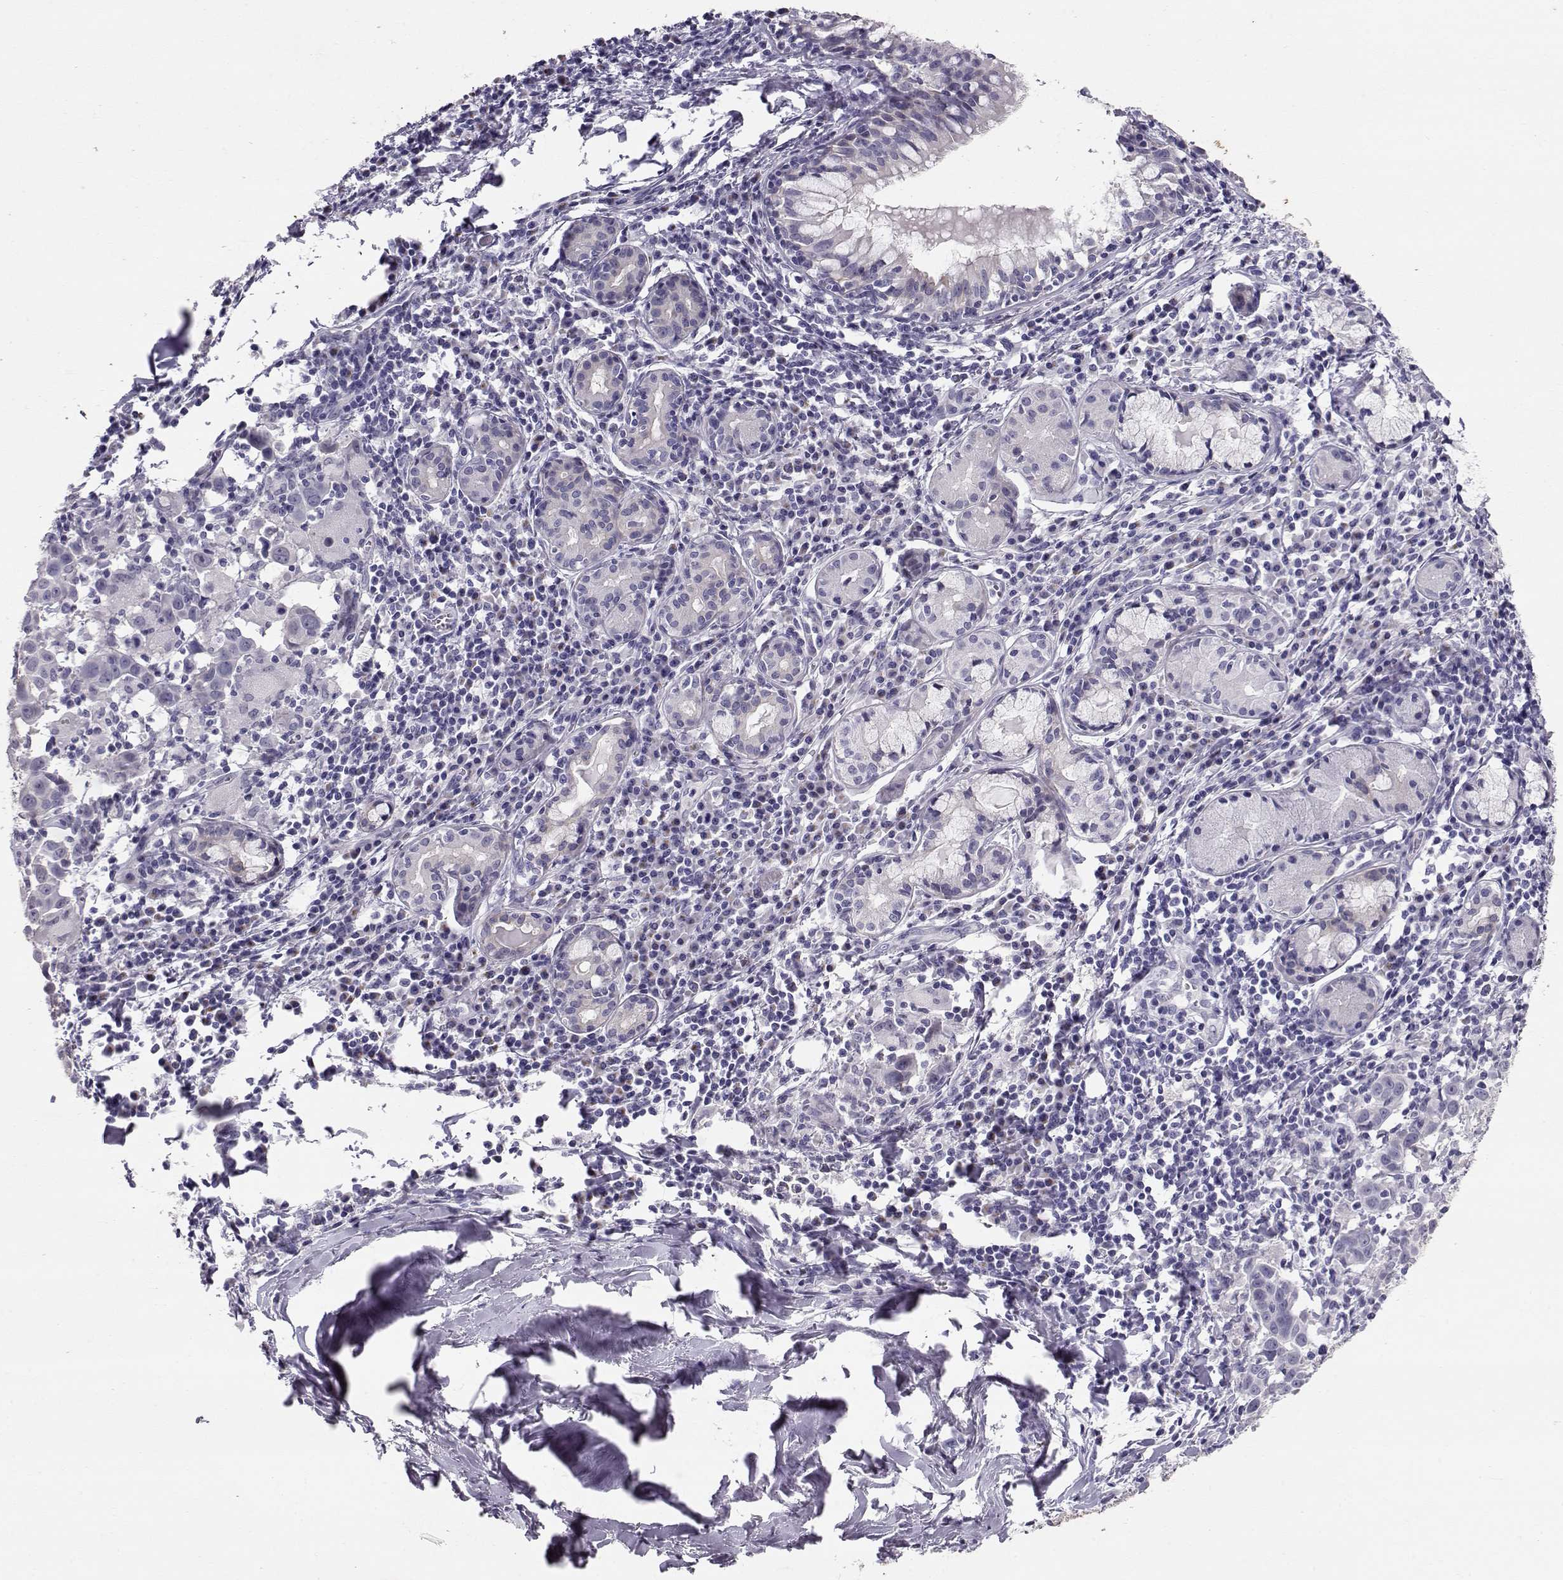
{"staining": {"intensity": "negative", "quantity": "none", "location": "none"}, "tissue": "lung cancer", "cell_type": "Tumor cells", "image_type": "cancer", "snomed": [{"axis": "morphology", "description": "Squamous cell carcinoma, NOS"}, {"axis": "topography", "description": "Lung"}], "caption": "Tumor cells show no significant staining in lung cancer (squamous cell carcinoma). (Stains: DAB IHC with hematoxylin counter stain, Microscopy: brightfield microscopy at high magnification).", "gene": "RD3", "patient": {"sex": "male", "age": 57}}